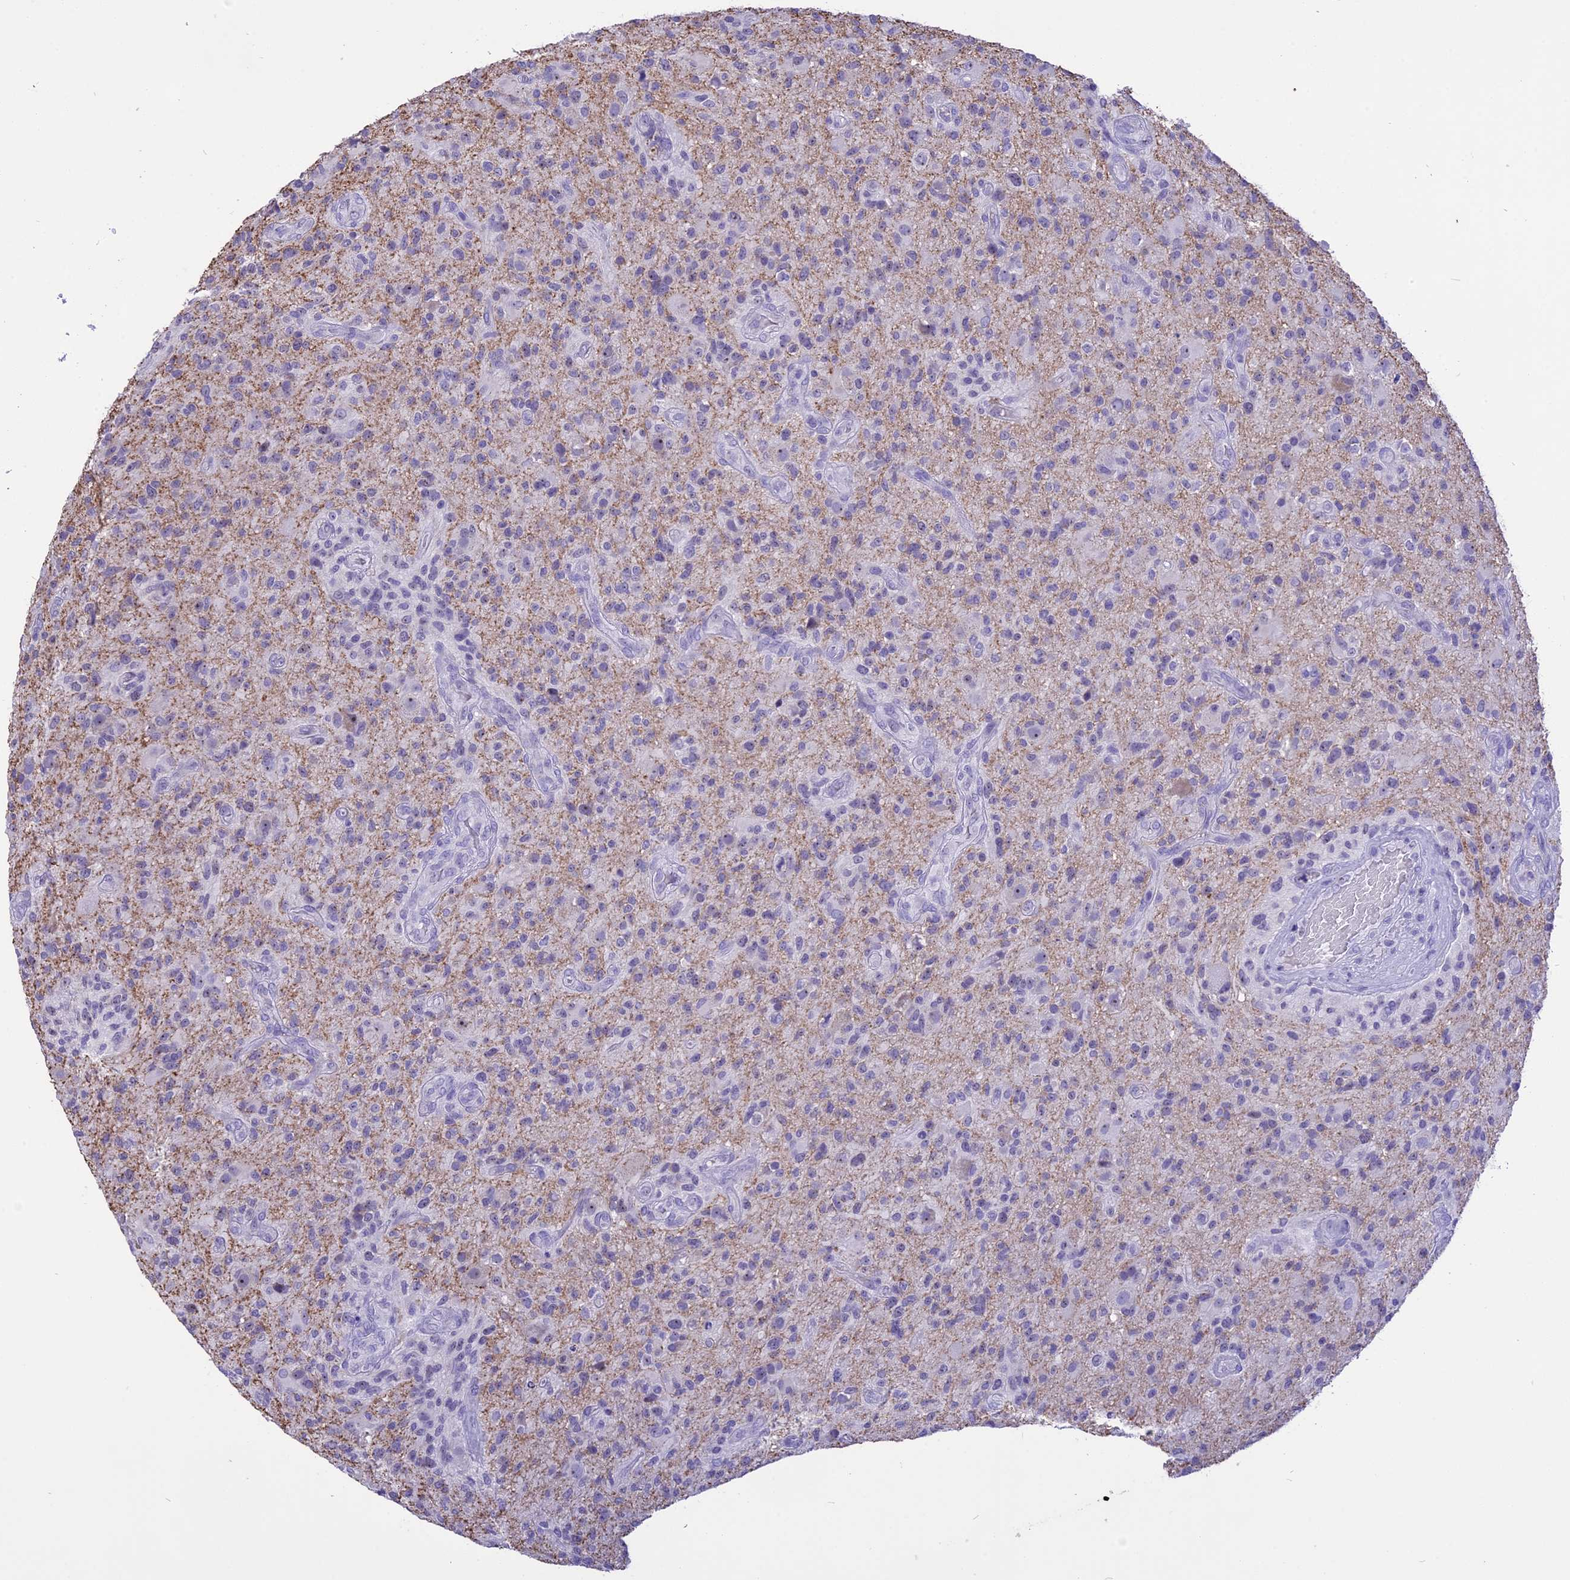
{"staining": {"intensity": "negative", "quantity": "none", "location": "none"}, "tissue": "glioma", "cell_type": "Tumor cells", "image_type": "cancer", "snomed": [{"axis": "morphology", "description": "Glioma, malignant, High grade"}, {"axis": "topography", "description": "Brain"}], "caption": "An immunohistochemistry (IHC) histopathology image of glioma is shown. There is no staining in tumor cells of glioma.", "gene": "CMSS1", "patient": {"sex": "male", "age": 47}}